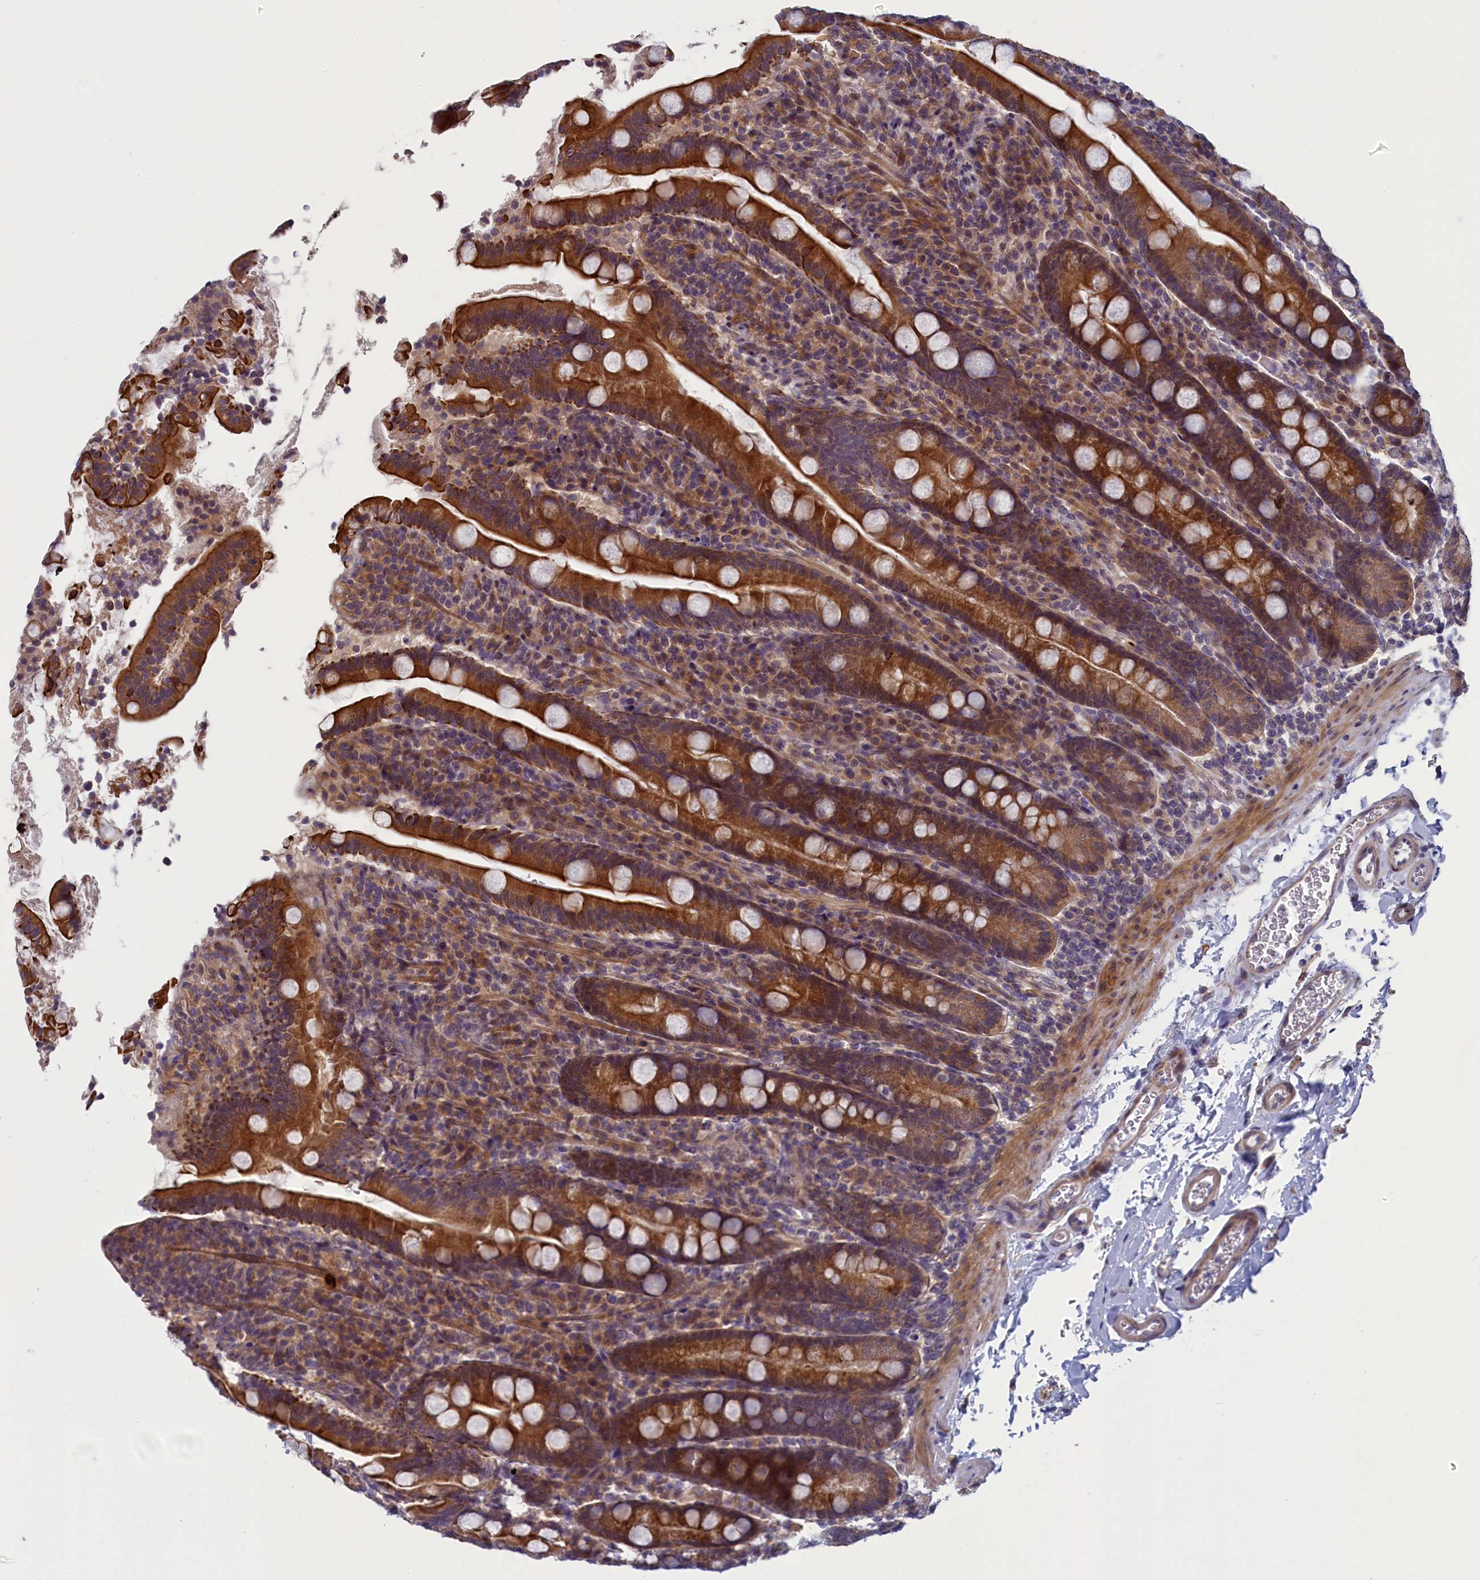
{"staining": {"intensity": "strong", "quantity": ">75%", "location": "cytoplasmic/membranous"}, "tissue": "duodenum", "cell_type": "Glandular cells", "image_type": "normal", "snomed": [{"axis": "morphology", "description": "Normal tissue, NOS"}, {"axis": "topography", "description": "Duodenum"}], "caption": "The micrograph reveals staining of normal duodenum, revealing strong cytoplasmic/membranous protein staining (brown color) within glandular cells. The staining was performed using DAB, with brown indicating positive protein expression. Nuclei are stained blue with hematoxylin.", "gene": "ANKRD39", "patient": {"sex": "male", "age": 35}}